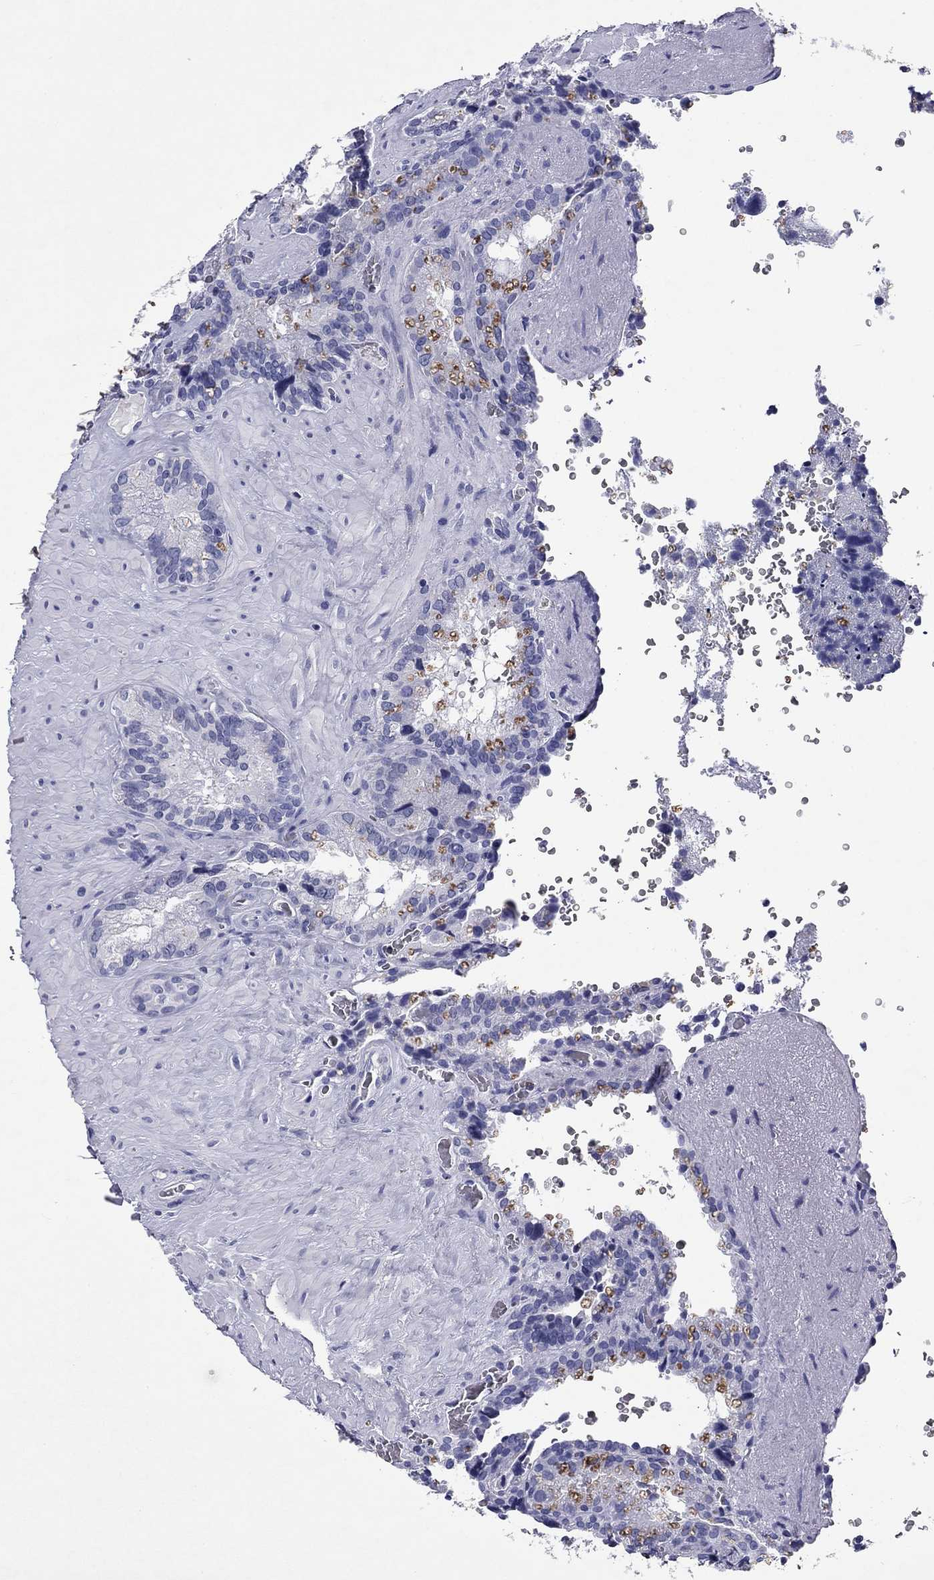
{"staining": {"intensity": "negative", "quantity": "none", "location": "none"}, "tissue": "seminal vesicle", "cell_type": "Glandular cells", "image_type": "normal", "snomed": [{"axis": "morphology", "description": "Normal tissue, NOS"}, {"axis": "topography", "description": "Seminal veicle"}], "caption": "DAB (3,3'-diaminobenzidine) immunohistochemical staining of benign seminal vesicle exhibits no significant expression in glandular cells.", "gene": "GZMK", "patient": {"sex": "male", "age": 72}}